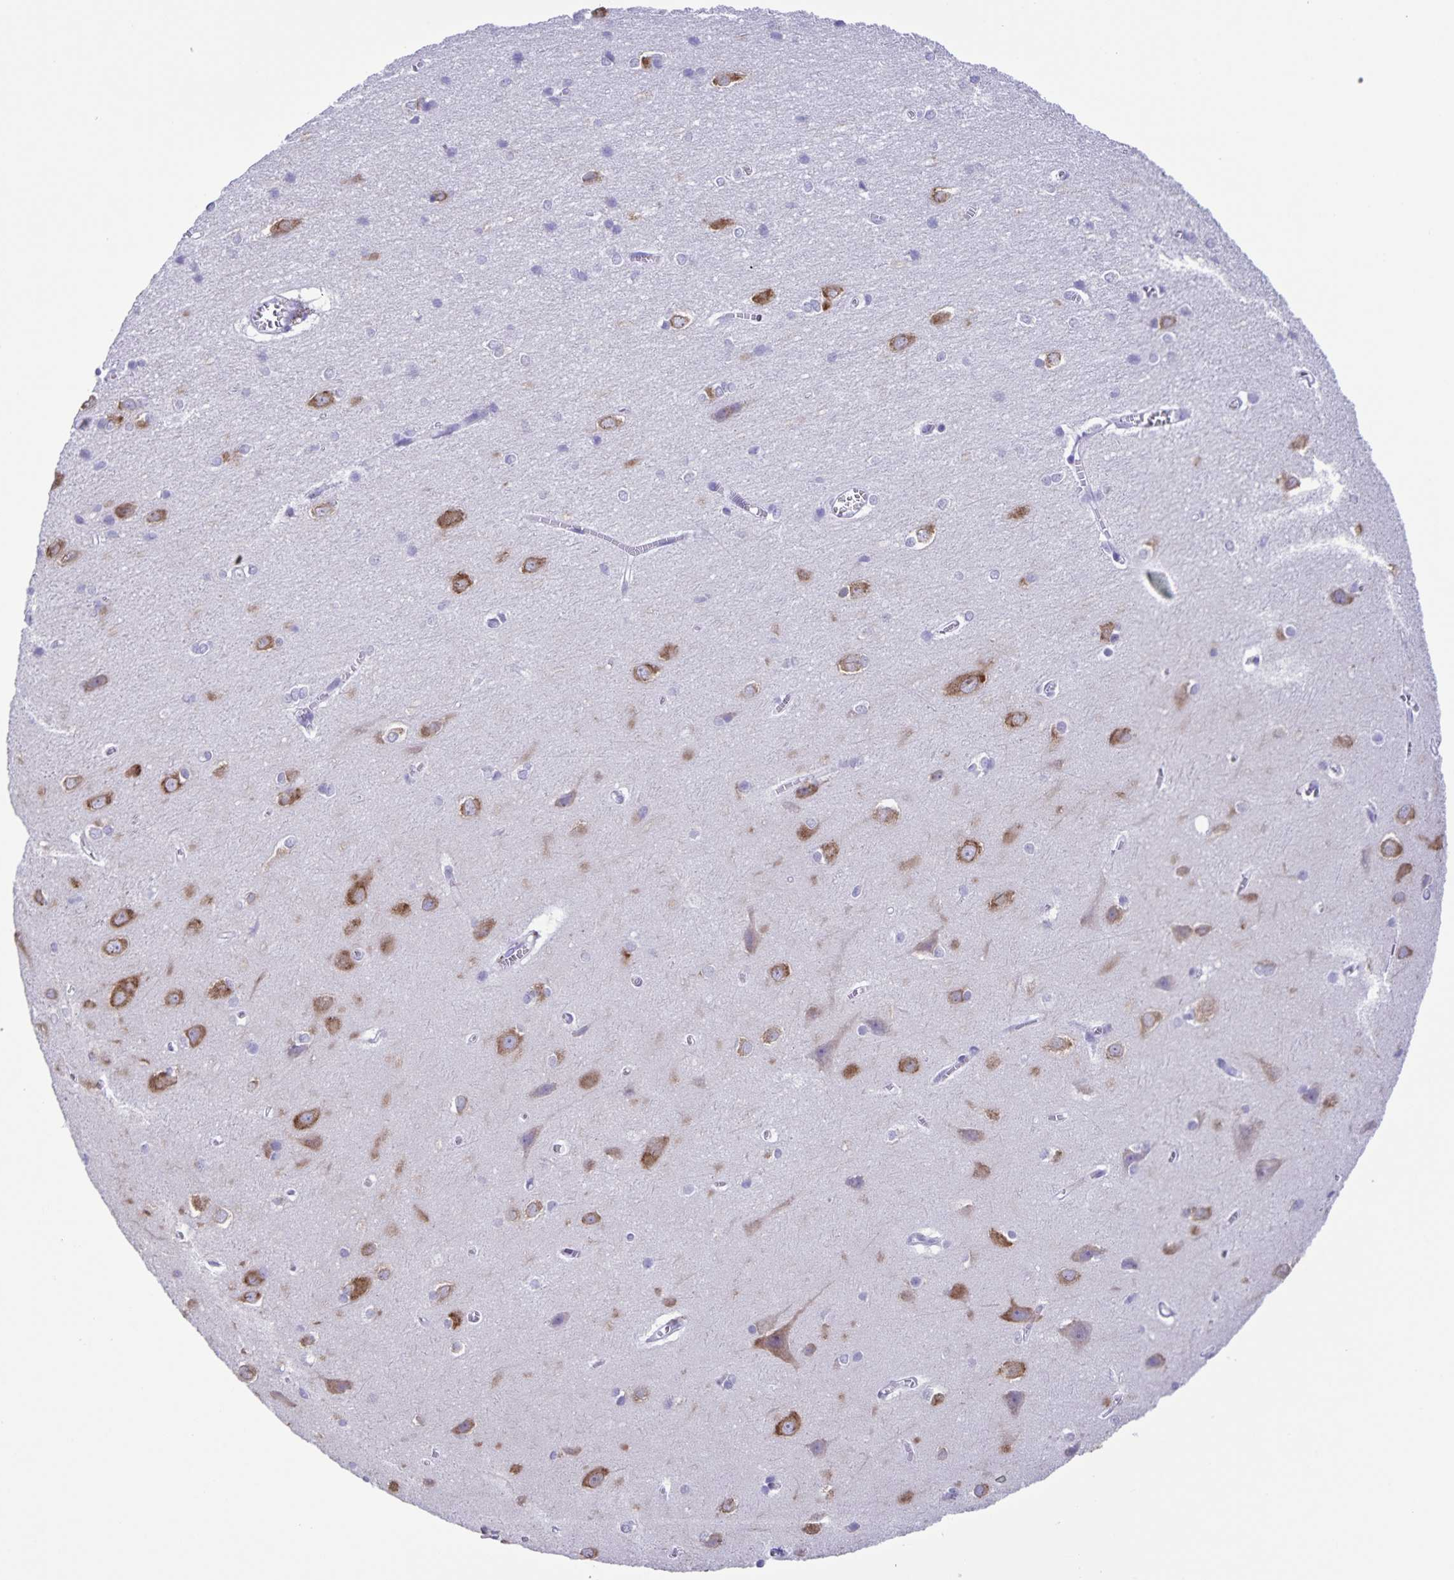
{"staining": {"intensity": "negative", "quantity": "none", "location": "none"}, "tissue": "cerebral cortex", "cell_type": "Endothelial cells", "image_type": "normal", "snomed": [{"axis": "morphology", "description": "Normal tissue, NOS"}, {"axis": "topography", "description": "Cerebral cortex"}], "caption": "A high-resolution histopathology image shows IHC staining of unremarkable cerebral cortex, which exhibits no significant expression in endothelial cells. (Stains: DAB (3,3'-diaminobenzidine) immunohistochemistry with hematoxylin counter stain, Microscopy: brightfield microscopy at high magnification).", "gene": "CAPSL", "patient": {"sex": "male", "age": 37}}